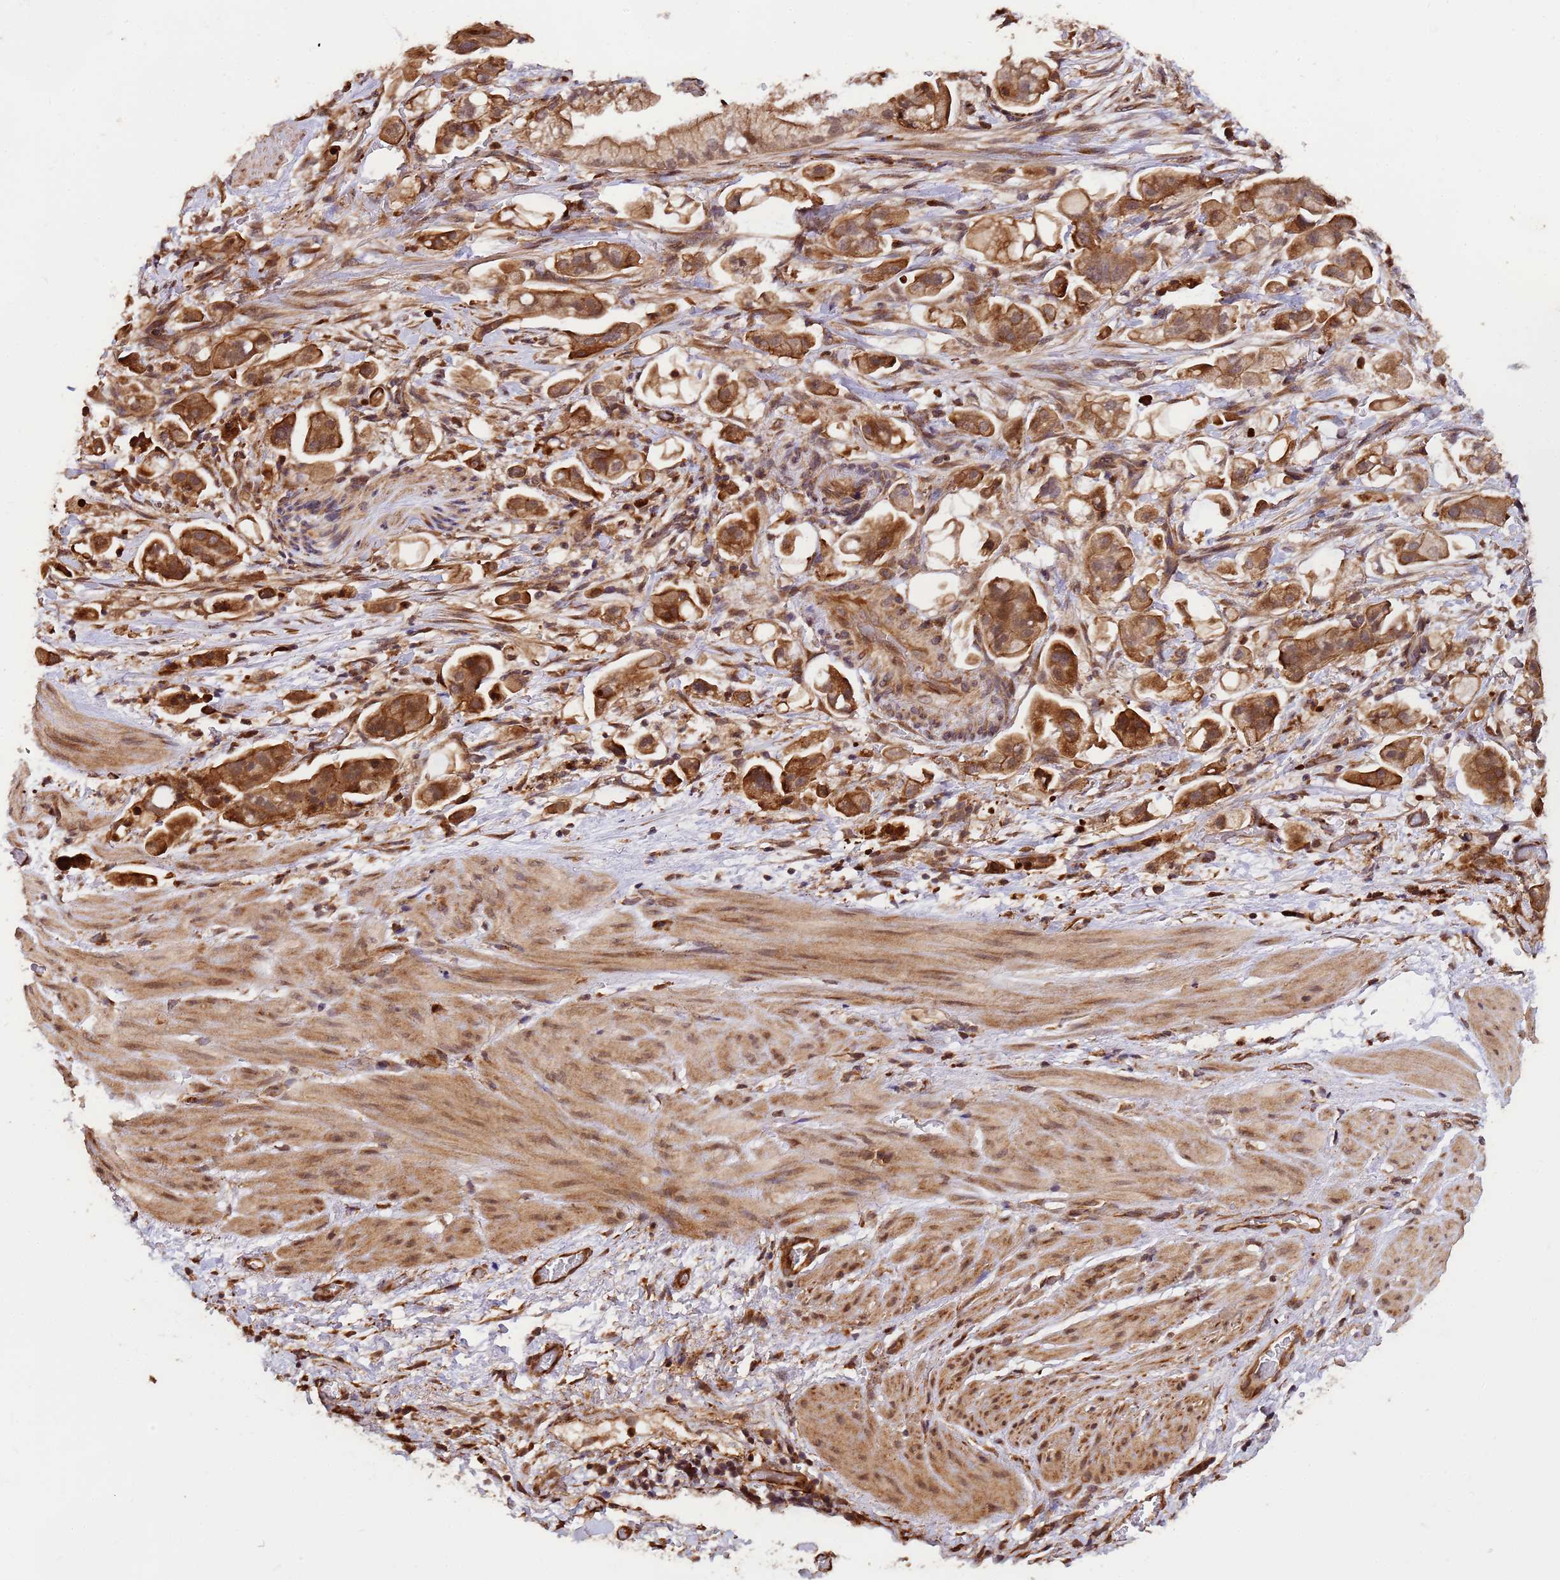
{"staining": {"intensity": "moderate", "quantity": ">75%", "location": "cytoplasmic/membranous,nuclear"}, "tissue": "stomach cancer", "cell_type": "Tumor cells", "image_type": "cancer", "snomed": [{"axis": "morphology", "description": "Adenocarcinoma, NOS"}, {"axis": "topography", "description": "Stomach"}], "caption": "Human stomach cancer stained for a protein (brown) reveals moderate cytoplasmic/membranous and nuclear positive expression in approximately >75% of tumor cells.", "gene": "ZNF619", "patient": {"sex": "male", "age": 62}}